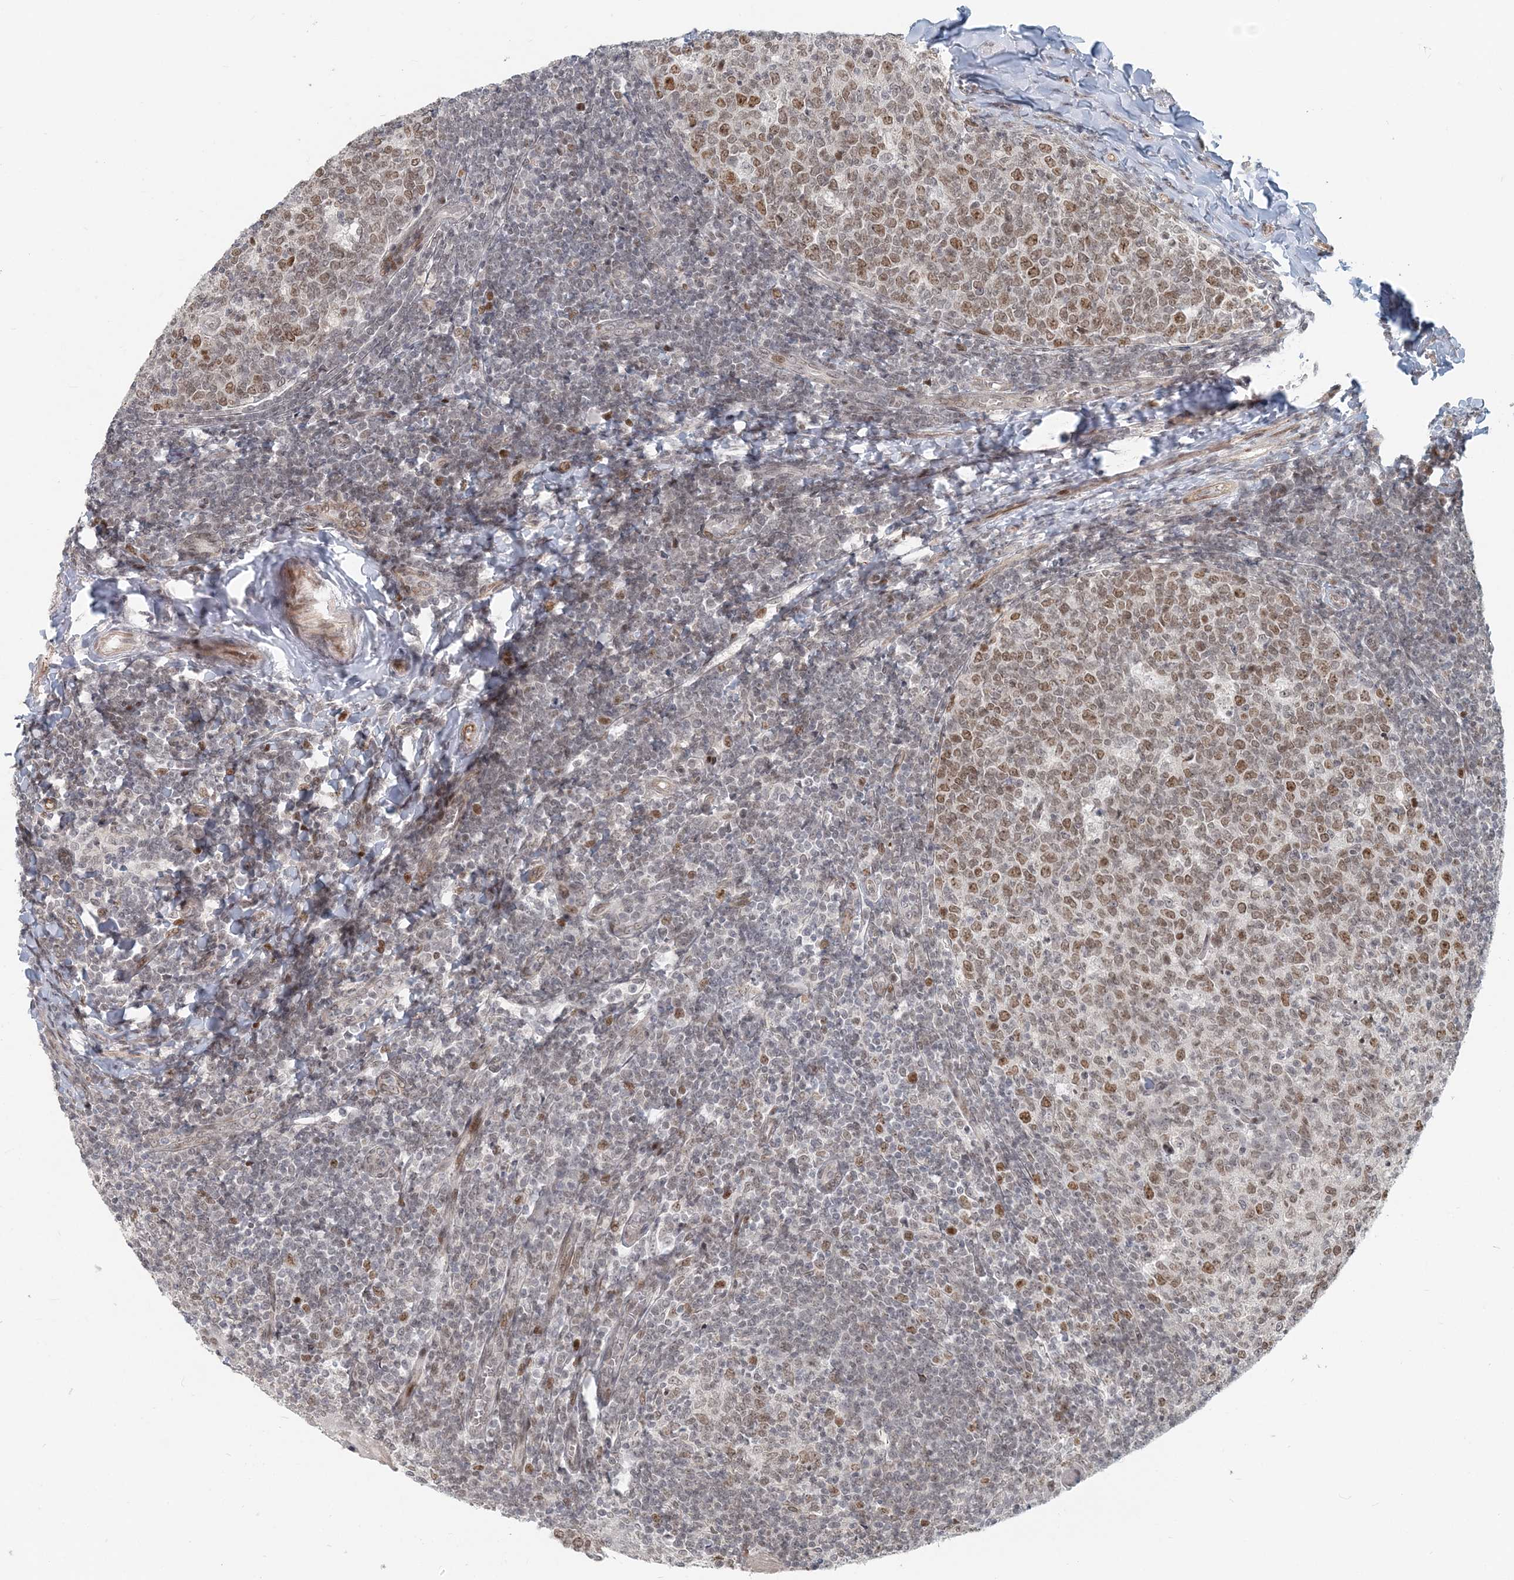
{"staining": {"intensity": "moderate", "quantity": ">75%", "location": "nuclear"}, "tissue": "tonsil", "cell_type": "Germinal center cells", "image_type": "normal", "snomed": [{"axis": "morphology", "description": "Normal tissue, NOS"}, {"axis": "topography", "description": "Tonsil"}], "caption": "DAB (3,3'-diaminobenzidine) immunohistochemical staining of unremarkable human tonsil shows moderate nuclear protein positivity in approximately >75% of germinal center cells. The staining was performed using DAB to visualize the protein expression in brown, while the nuclei were stained in blue with hematoxylin (Magnification: 20x).", "gene": "BAZ1B", "patient": {"sex": "female", "age": 19}}